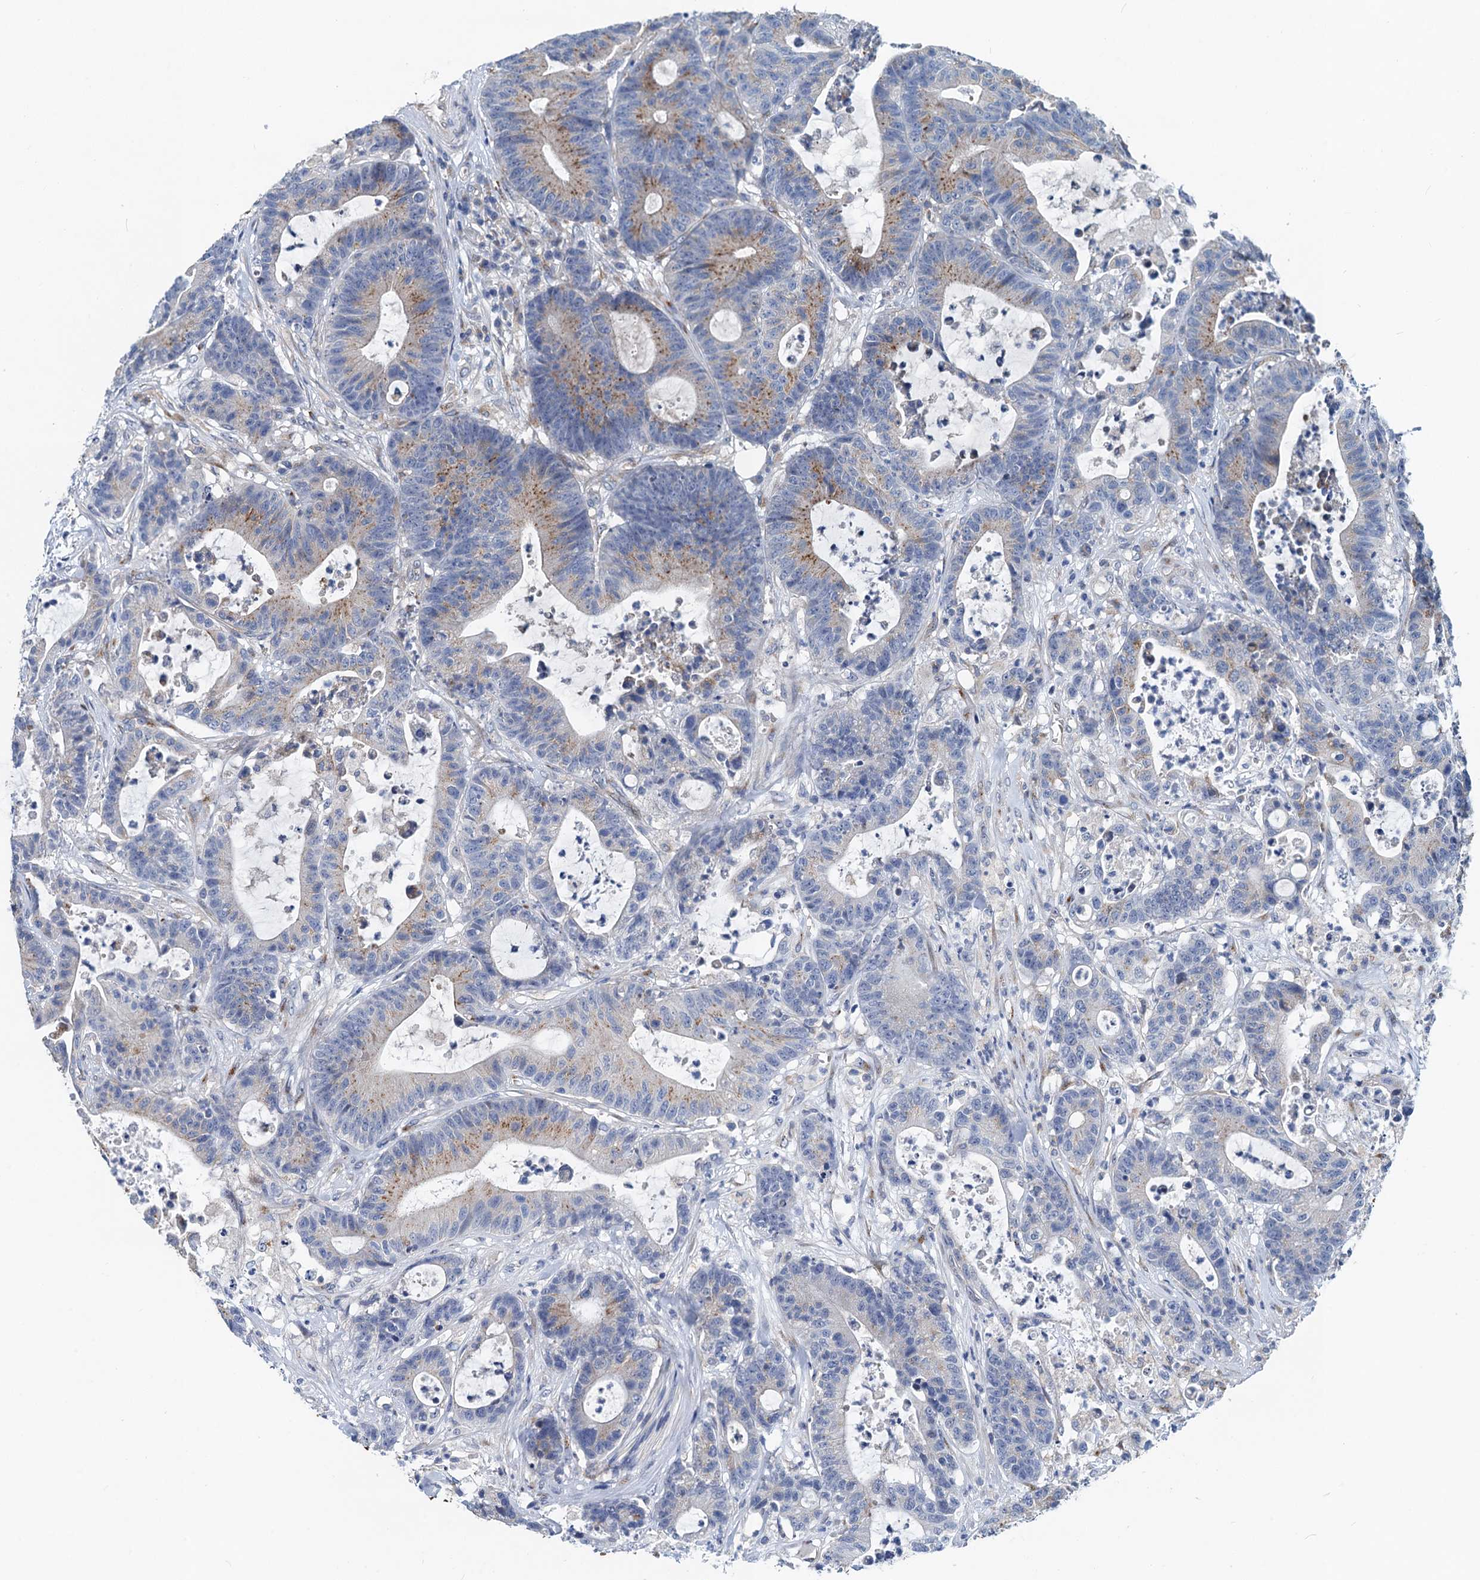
{"staining": {"intensity": "weak", "quantity": "<25%", "location": "cytoplasmic/membranous"}, "tissue": "colorectal cancer", "cell_type": "Tumor cells", "image_type": "cancer", "snomed": [{"axis": "morphology", "description": "Adenocarcinoma, NOS"}, {"axis": "topography", "description": "Colon"}], "caption": "Immunohistochemistry of colorectal cancer (adenocarcinoma) shows no expression in tumor cells.", "gene": "NBEA", "patient": {"sex": "female", "age": 84}}